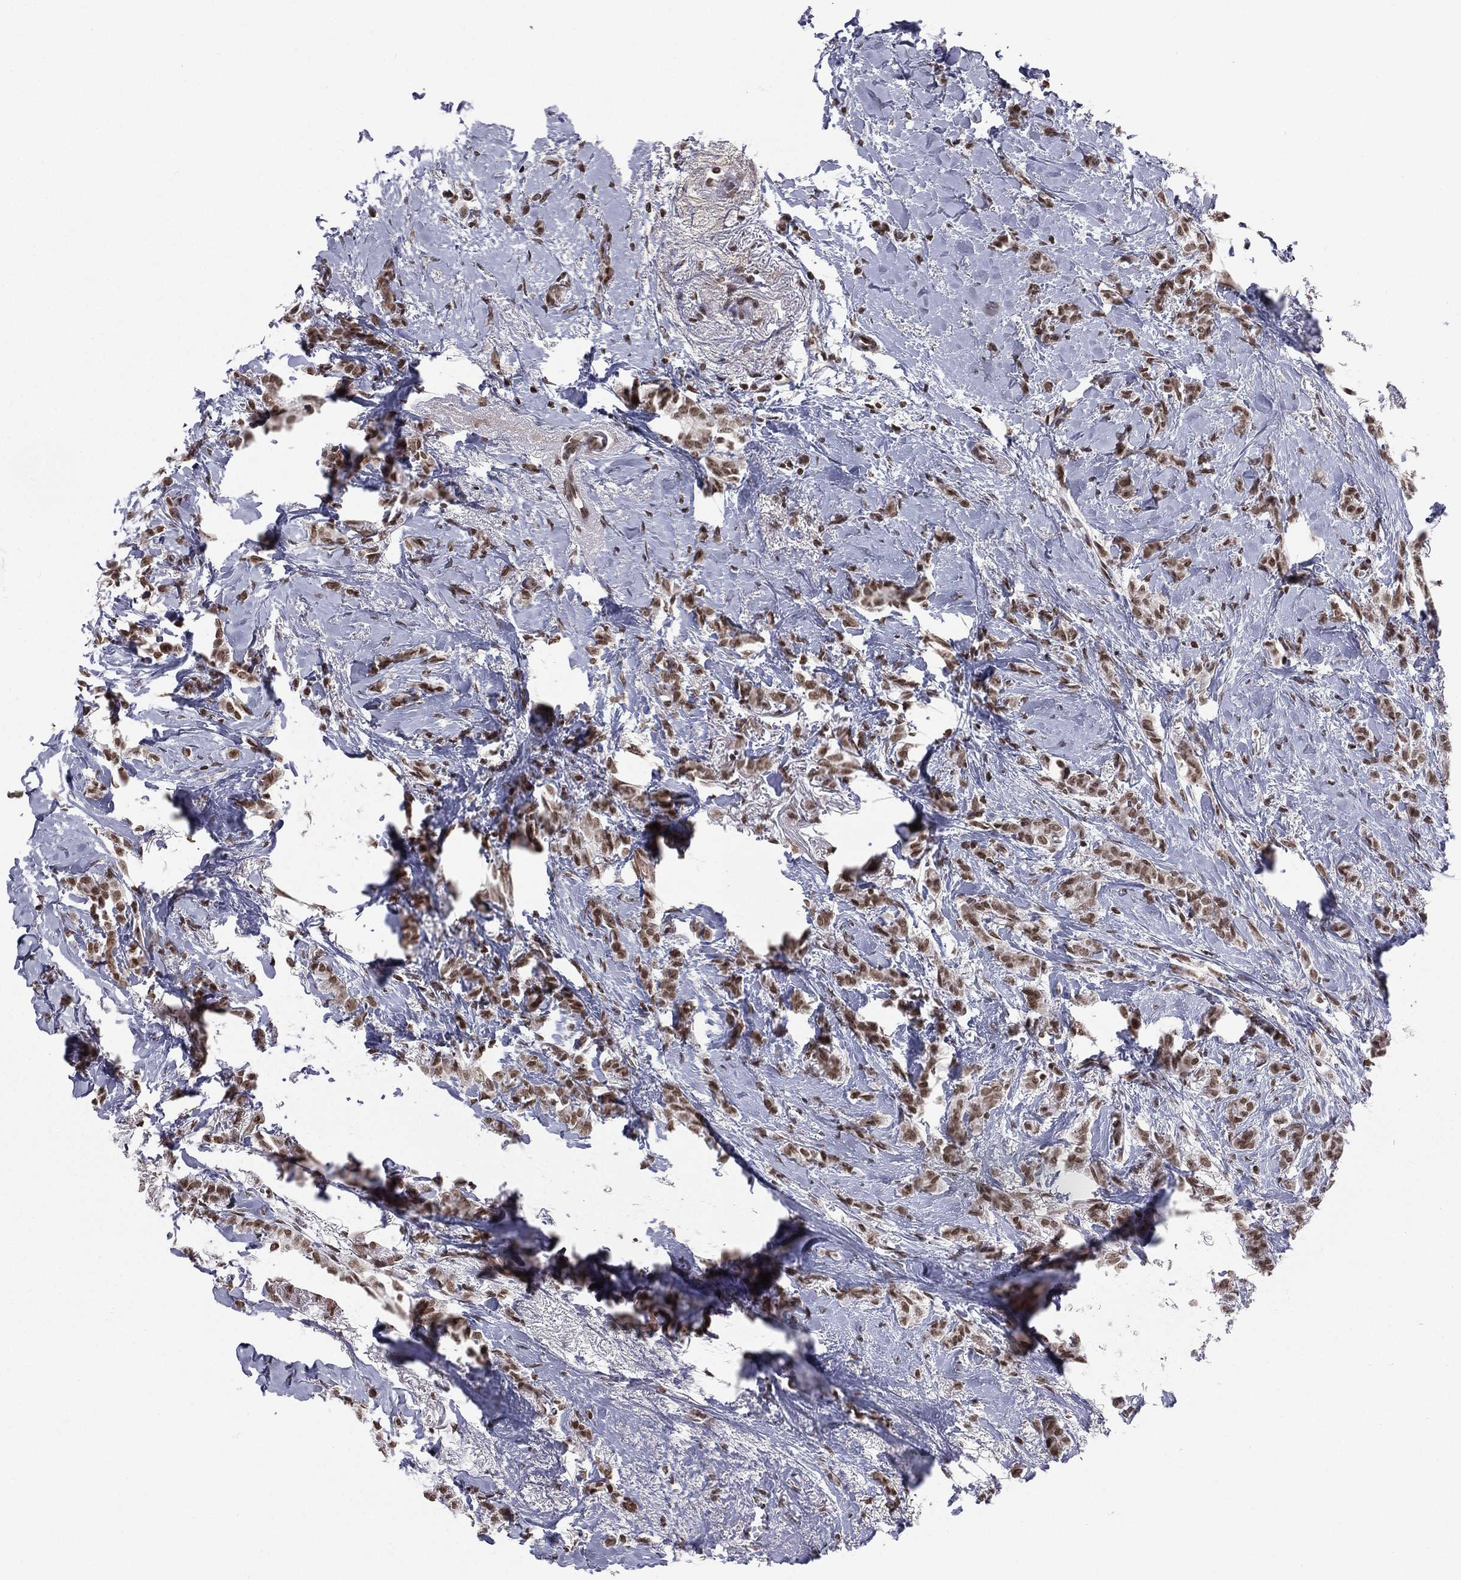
{"staining": {"intensity": "moderate", "quantity": ">75%", "location": "nuclear"}, "tissue": "breast cancer", "cell_type": "Tumor cells", "image_type": "cancer", "snomed": [{"axis": "morphology", "description": "Duct carcinoma"}, {"axis": "topography", "description": "Breast"}], "caption": "The photomicrograph demonstrates staining of invasive ductal carcinoma (breast), revealing moderate nuclear protein staining (brown color) within tumor cells.", "gene": "RFX7", "patient": {"sex": "female", "age": 85}}